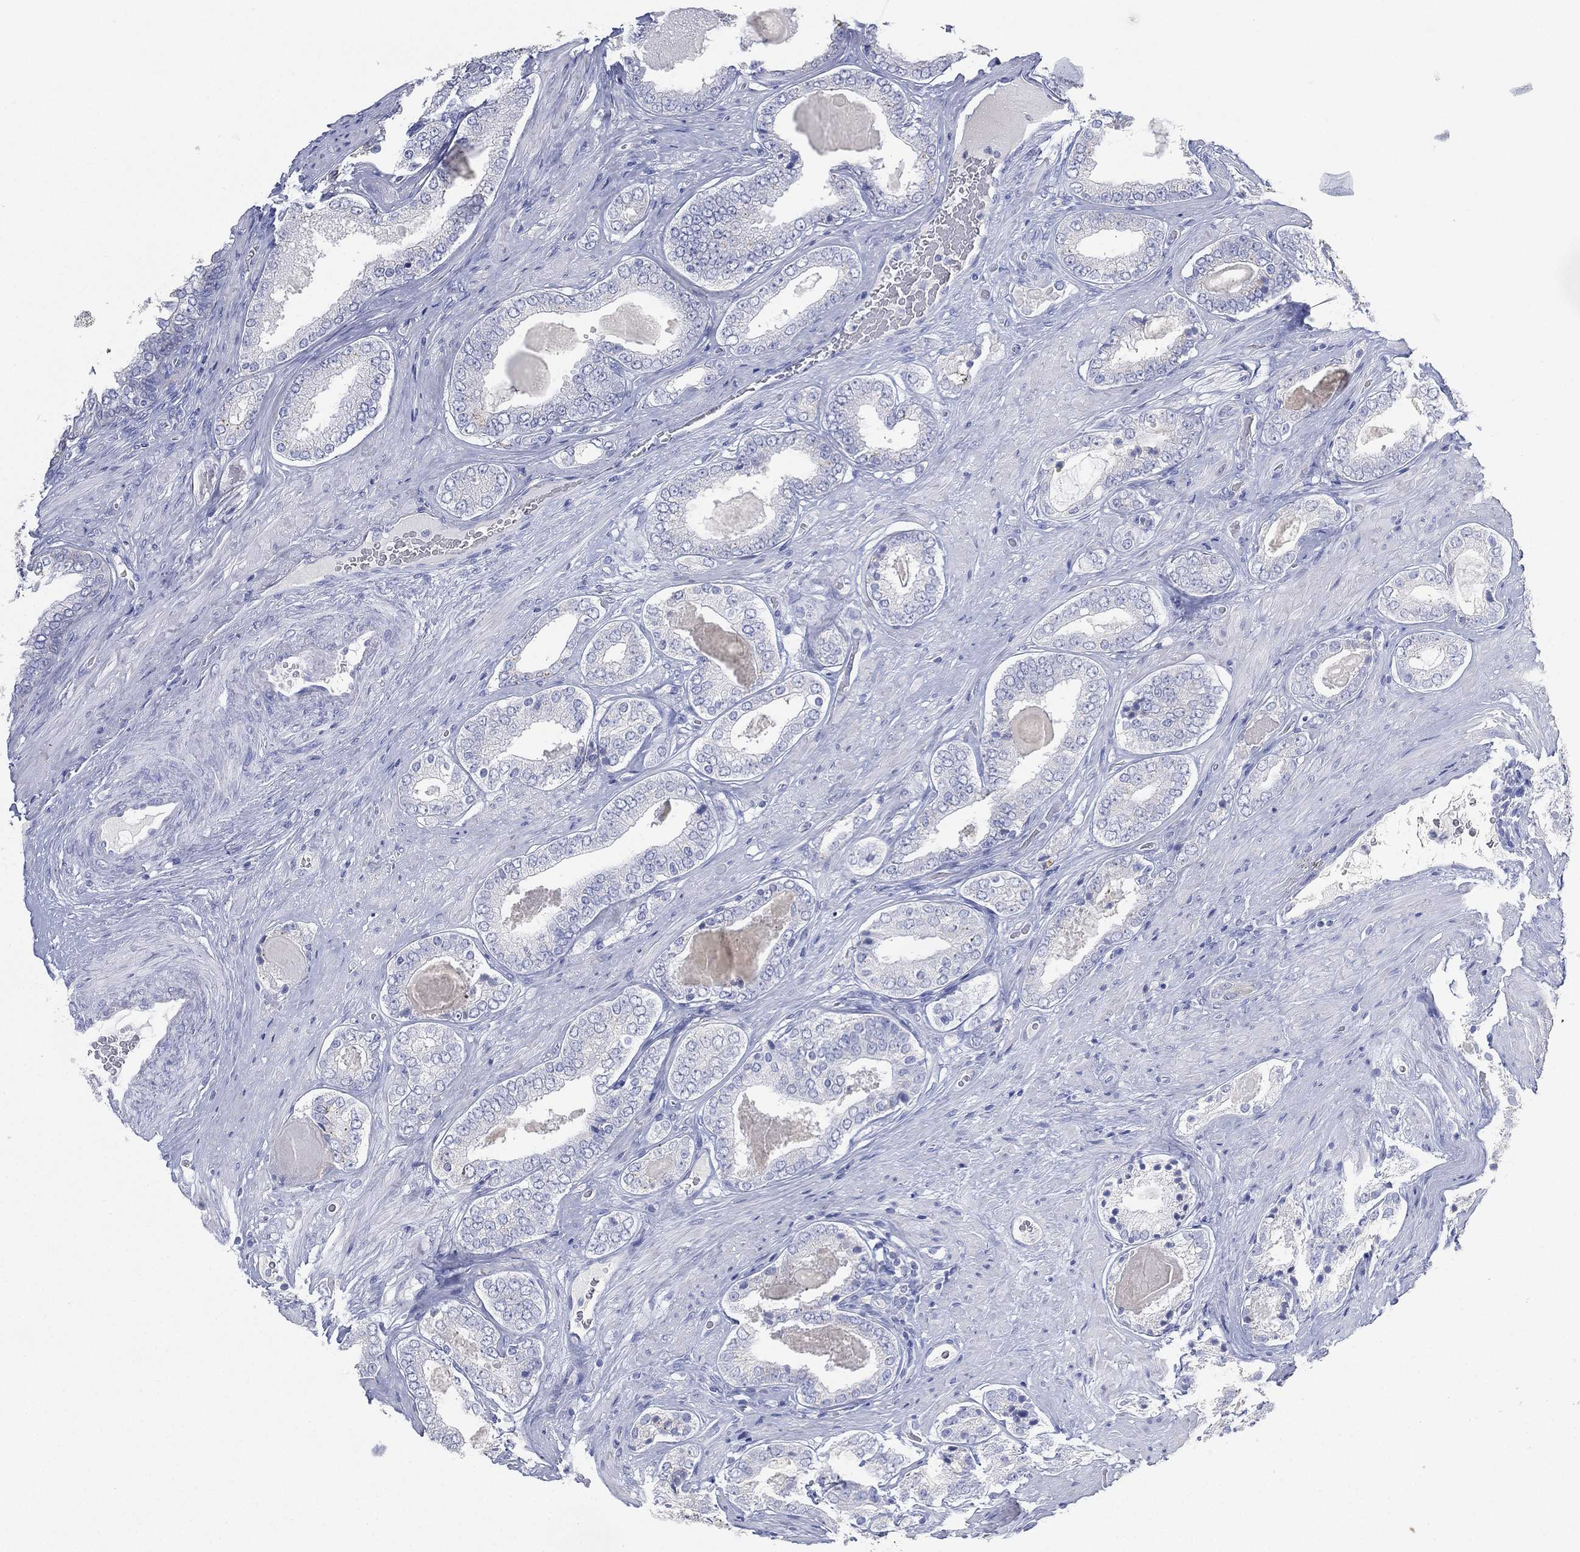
{"staining": {"intensity": "negative", "quantity": "none", "location": "none"}, "tissue": "prostate cancer", "cell_type": "Tumor cells", "image_type": "cancer", "snomed": [{"axis": "morphology", "description": "Adenocarcinoma, Low grade"}, {"axis": "topography", "description": "Prostate and seminal vesicle, NOS"}], "caption": "DAB (3,3'-diaminobenzidine) immunohistochemical staining of low-grade adenocarcinoma (prostate) exhibits no significant positivity in tumor cells.", "gene": "FMO1", "patient": {"sex": "male", "age": 61}}